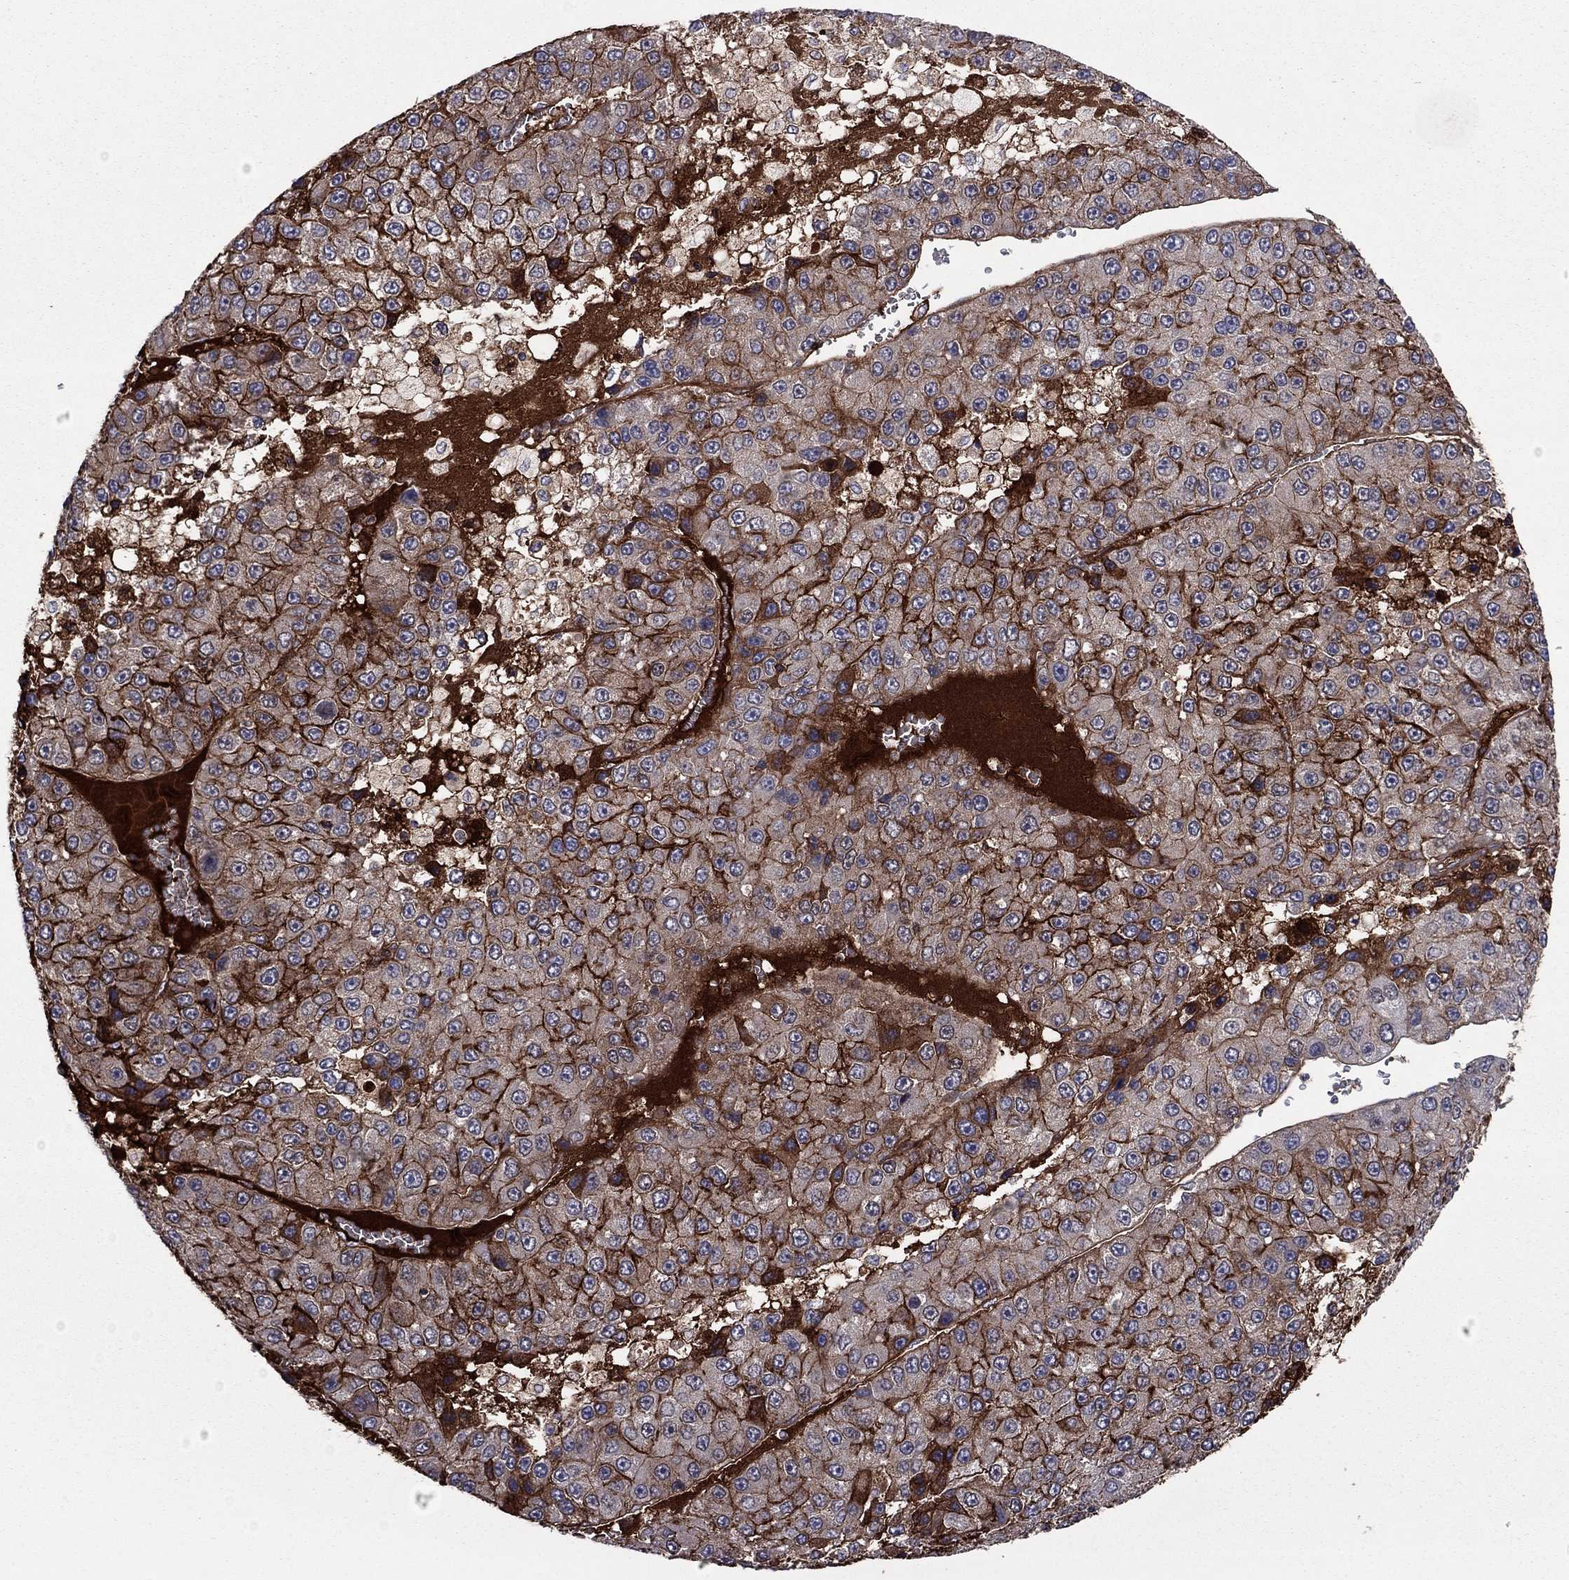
{"staining": {"intensity": "strong", "quantity": "25%-75%", "location": "cytoplasmic/membranous"}, "tissue": "liver cancer", "cell_type": "Tumor cells", "image_type": "cancer", "snomed": [{"axis": "morphology", "description": "Carcinoma, Hepatocellular, NOS"}, {"axis": "topography", "description": "Liver"}], "caption": "High-power microscopy captured an IHC micrograph of liver cancer (hepatocellular carcinoma), revealing strong cytoplasmic/membranous positivity in approximately 25%-75% of tumor cells. (Brightfield microscopy of DAB IHC at high magnification).", "gene": "HPX", "patient": {"sex": "female", "age": 73}}